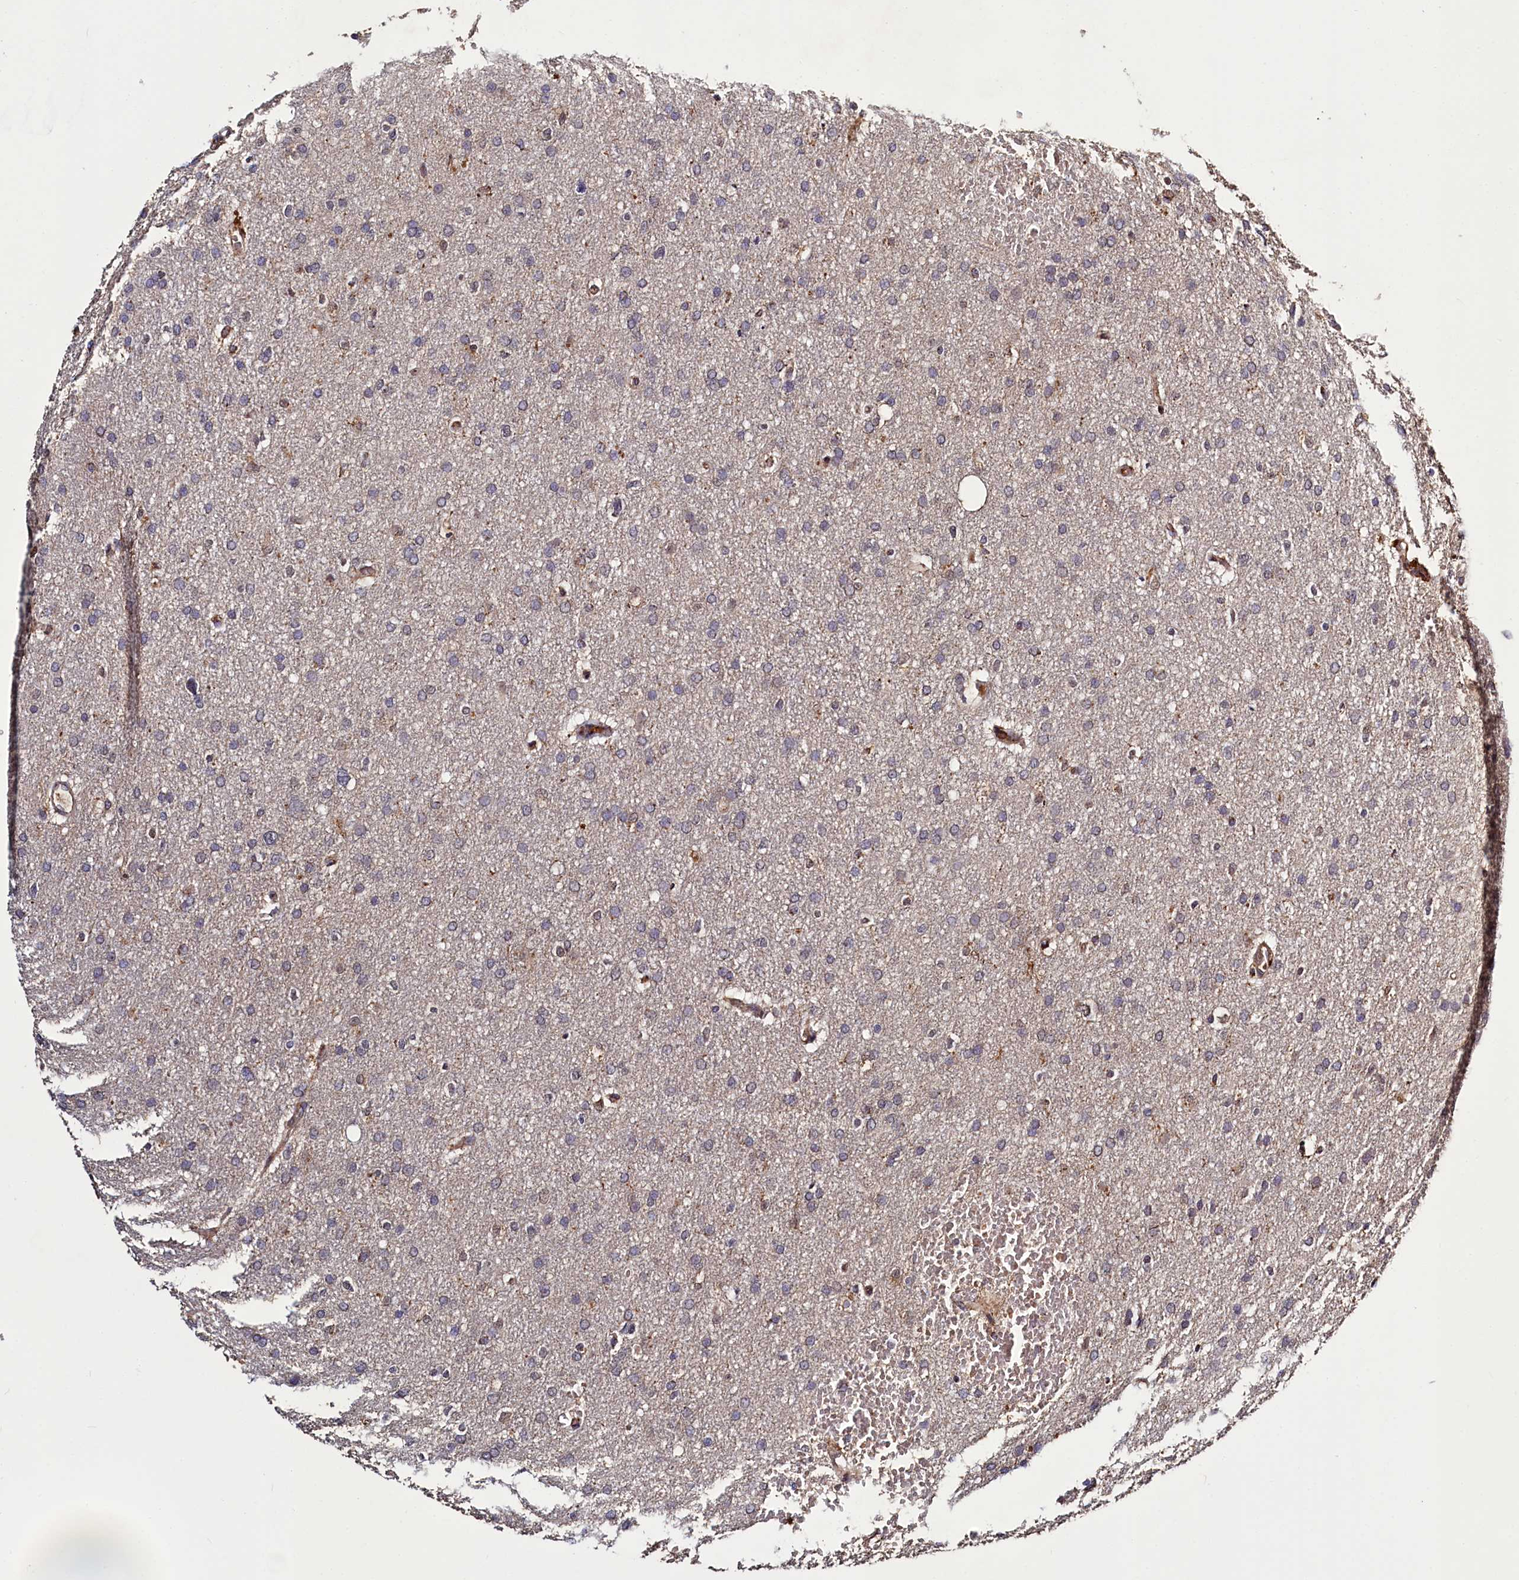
{"staining": {"intensity": "negative", "quantity": "none", "location": "none"}, "tissue": "glioma", "cell_type": "Tumor cells", "image_type": "cancer", "snomed": [{"axis": "morphology", "description": "Glioma, malignant, High grade"}, {"axis": "topography", "description": "Cerebral cortex"}], "caption": "DAB immunohistochemical staining of human glioma demonstrates no significant expression in tumor cells.", "gene": "DYNC2H1", "patient": {"sex": "female", "age": 36}}